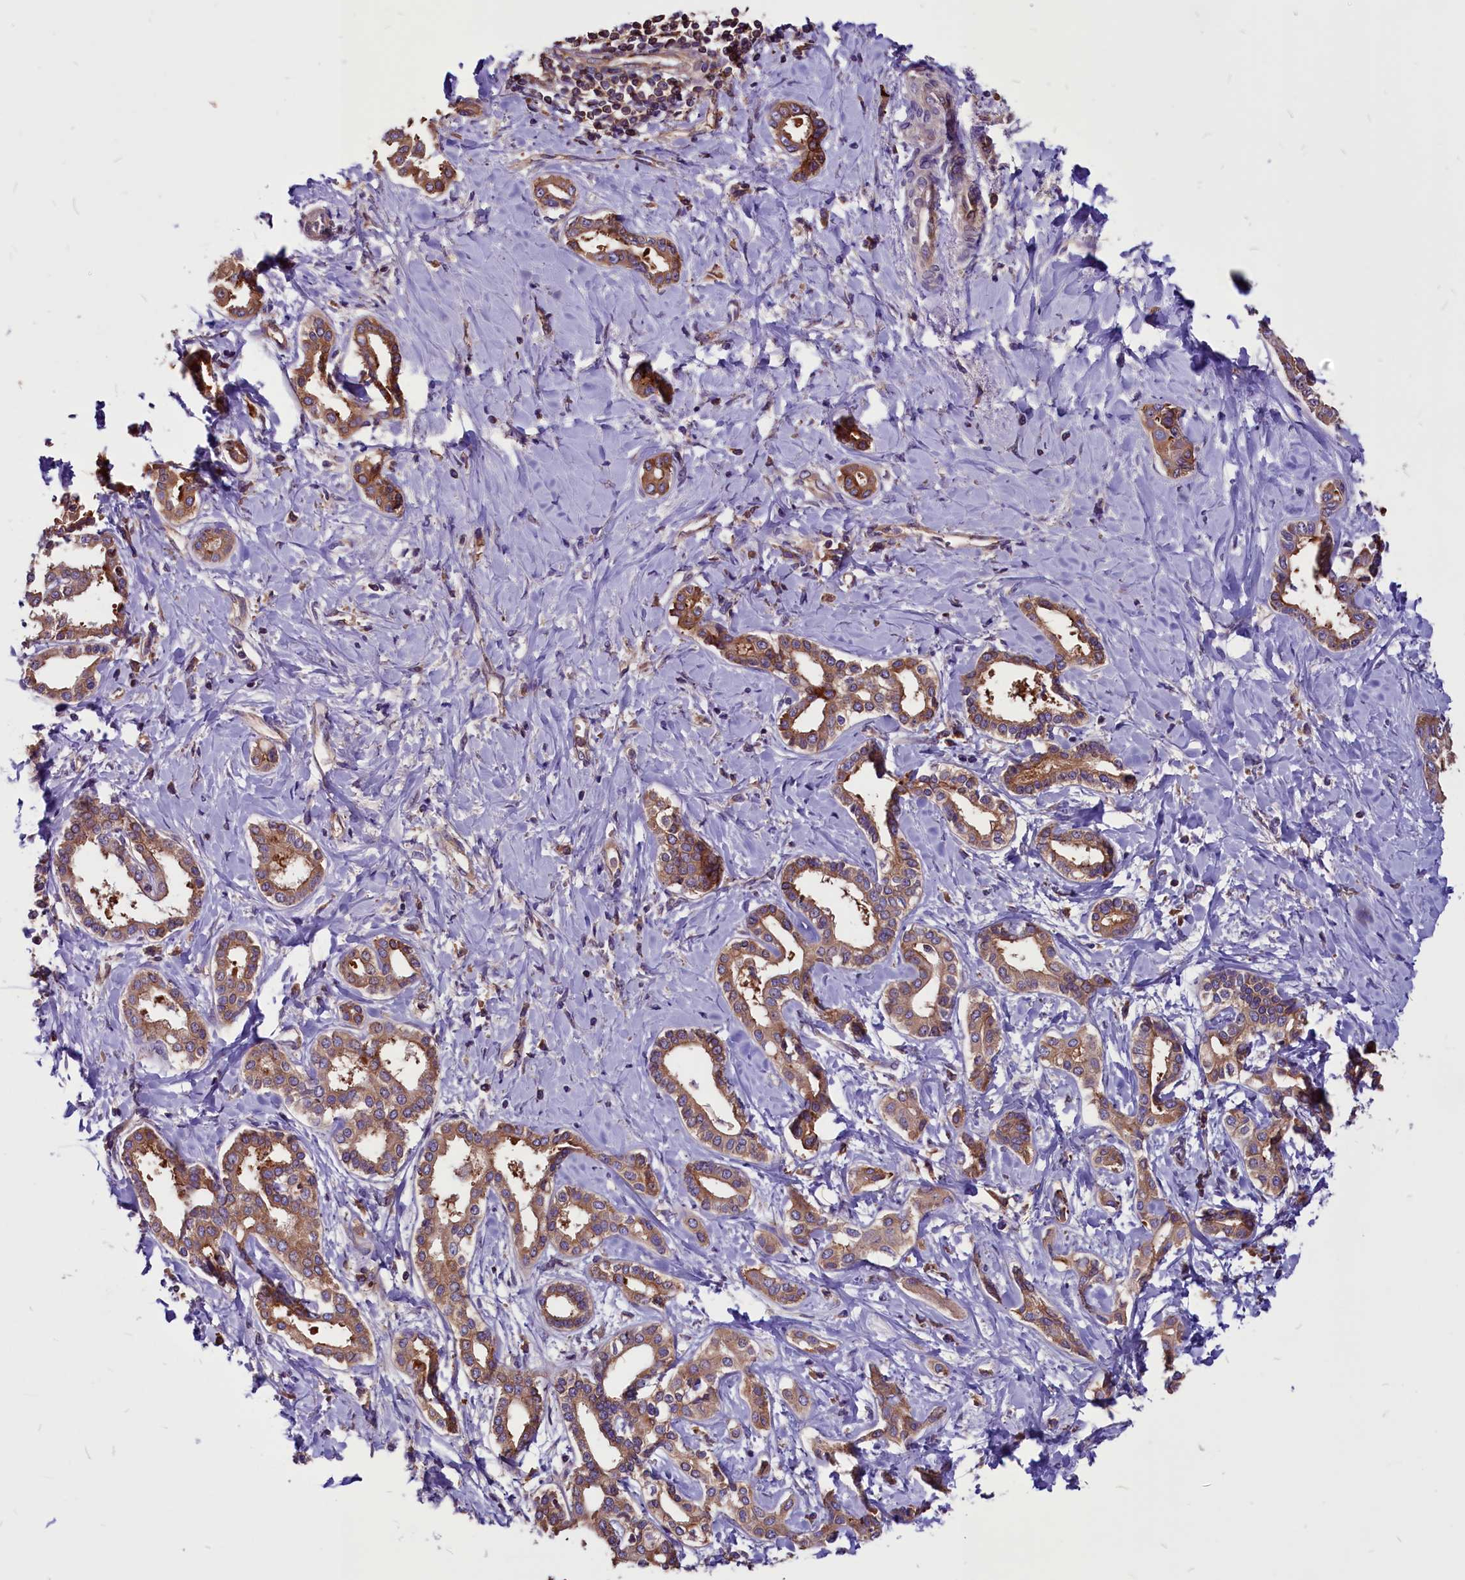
{"staining": {"intensity": "moderate", "quantity": ">75%", "location": "cytoplasmic/membranous"}, "tissue": "liver cancer", "cell_type": "Tumor cells", "image_type": "cancer", "snomed": [{"axis": "morphology", "description": "Cholangiocarcinoma"}, {"axis": "topography", "description": "Liver"}], "caption": "Brown immunohistochemical staining in human liver cancer (cholangiocarcinoma) demonstrates moderate cytoplasmic/membranous expression in approximately >75% of tumor cells. The staining was performed using DAB (3,3'-diaminobenzidine) to visualize the protein expression in brown, while the nuclei were stained in blue with hematoxylin (Magnification: 20x).", "gene": "EIF3G", "patient": {"sex": "female", "age": 77}}